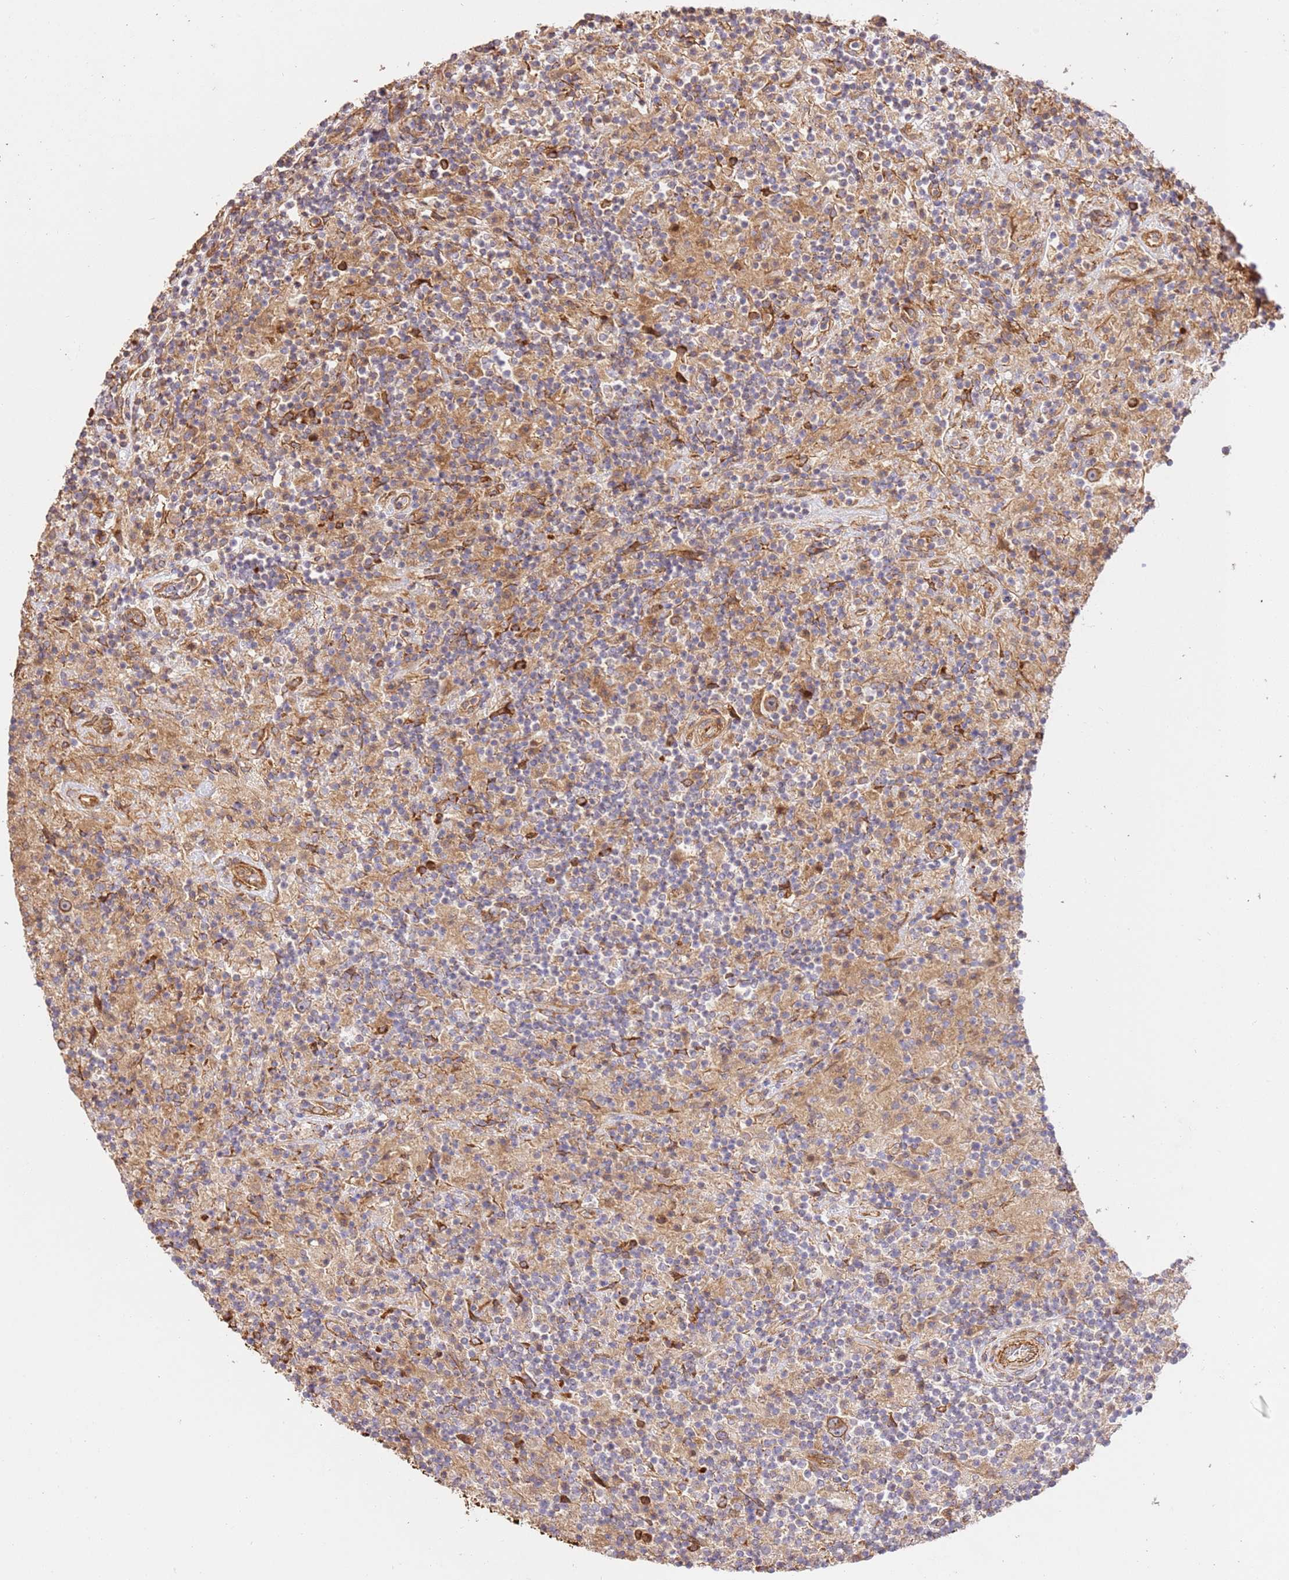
{"staining": {"intensity": "moderate", "quantity": ">75%", "location": "cytoplasmic/membranous"}, "tissue": "lymphoma", "cell_type": "Tumor cells", "image_type": "cancer", "snomed": [{"axis": "morphology", "description": "Hodgkin's disease, NOS"}, {"axis": "topography", "description": "Lymph node"}], "caption": "Immunohistochemical staining of Hodgkin's disease exhibits medium levels of moderate cytoplasmic/membranous expression in about >75% of tumor cells.", "gene": "ZBTB39", "patient": {"sex": "male", "age": 70}}